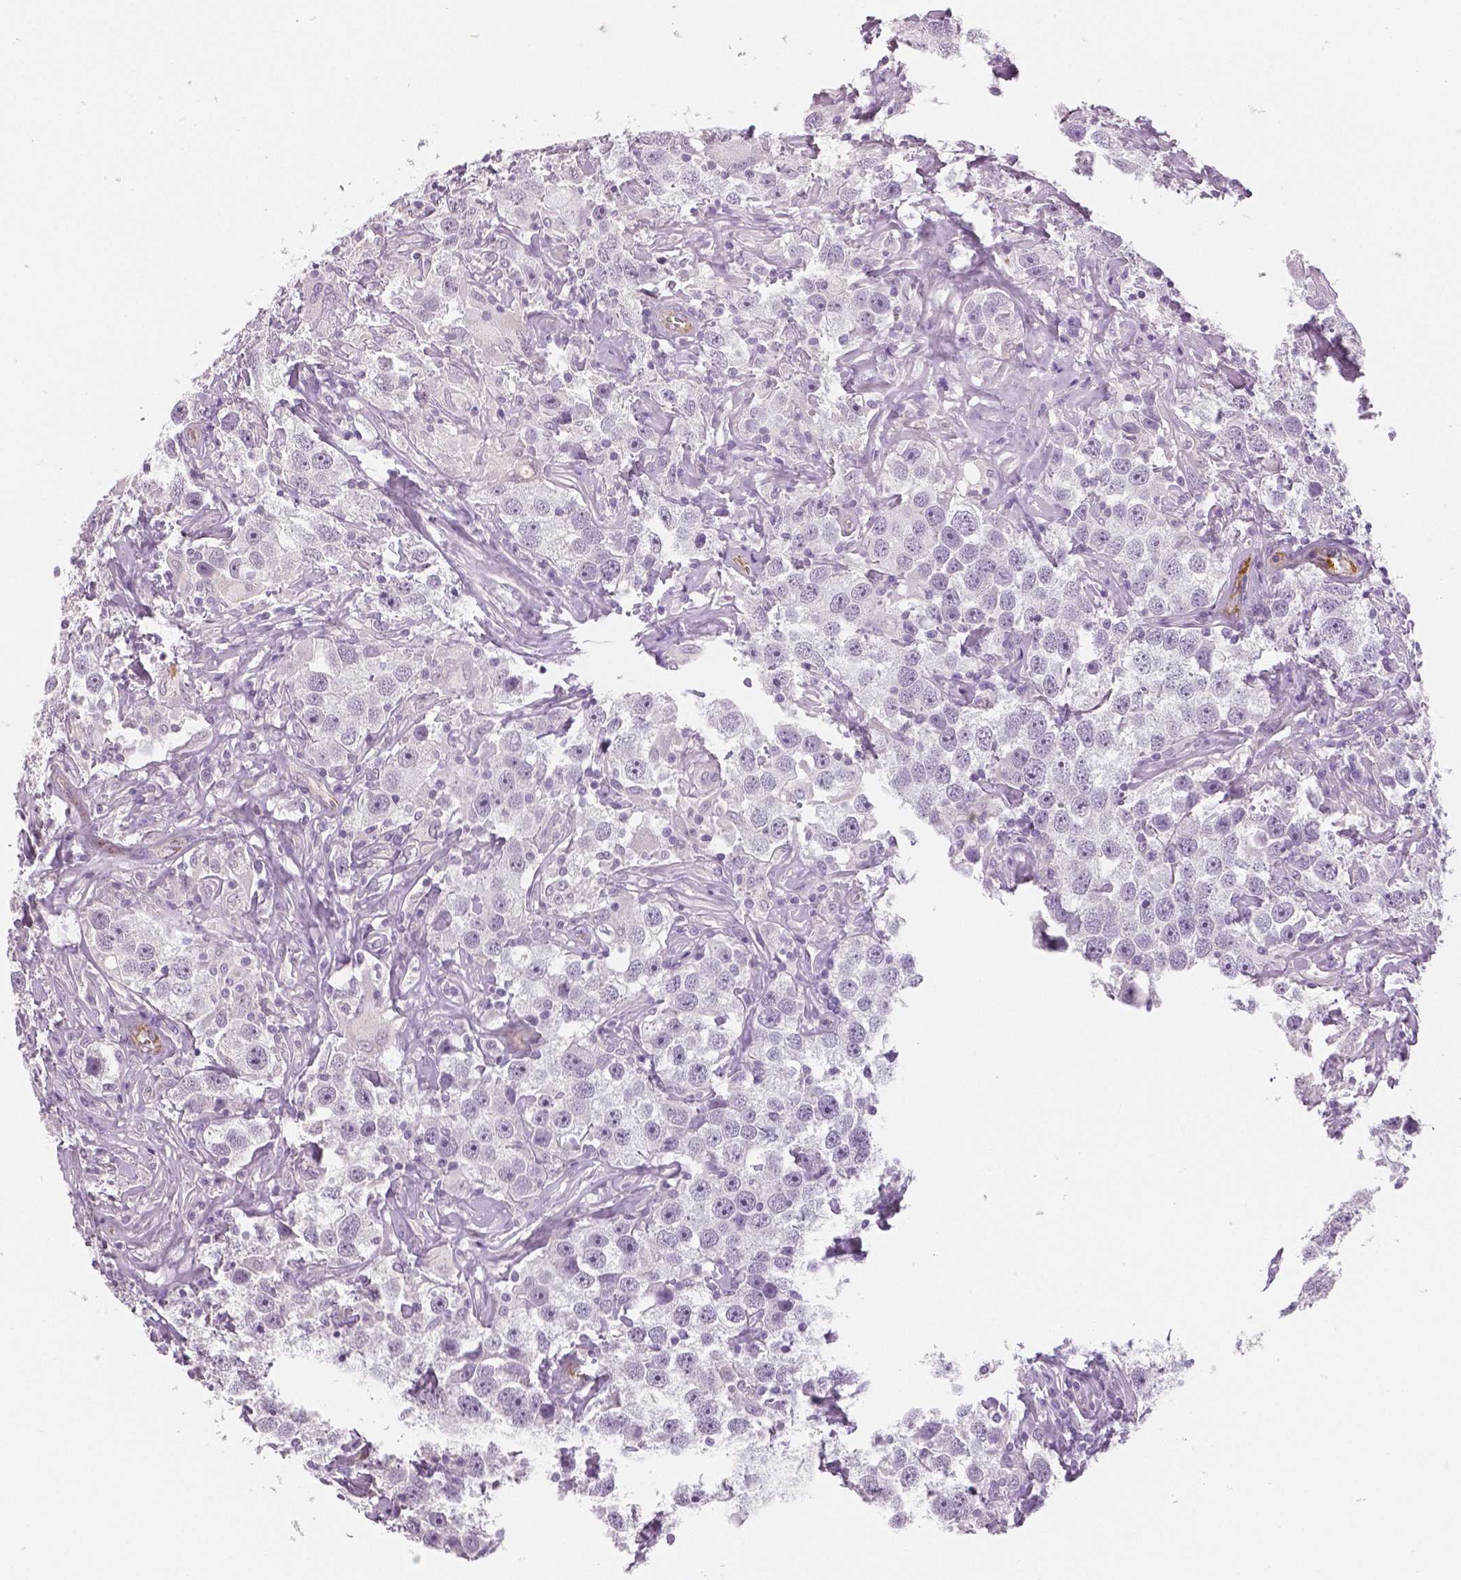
{"staining": {"intensity": "negative", "quantity": "none", "location": "none"}, "tissue": "testis cancer", "cell_type": "Tumor cells", "image_type": "cancer", "snomed": [{"axis": "morphology", "description": "Seminoma, NOS"}, {"axis": "topography", "description": "Testis"}], "caption": "DAB (3,3'-diaminobenzidine) immunohistochemical staining of human seminoma (testis) shows no significant staining in tumor cells.", "gene": "TSPAN7", "patient": {"sex": "male", "age": 49}}